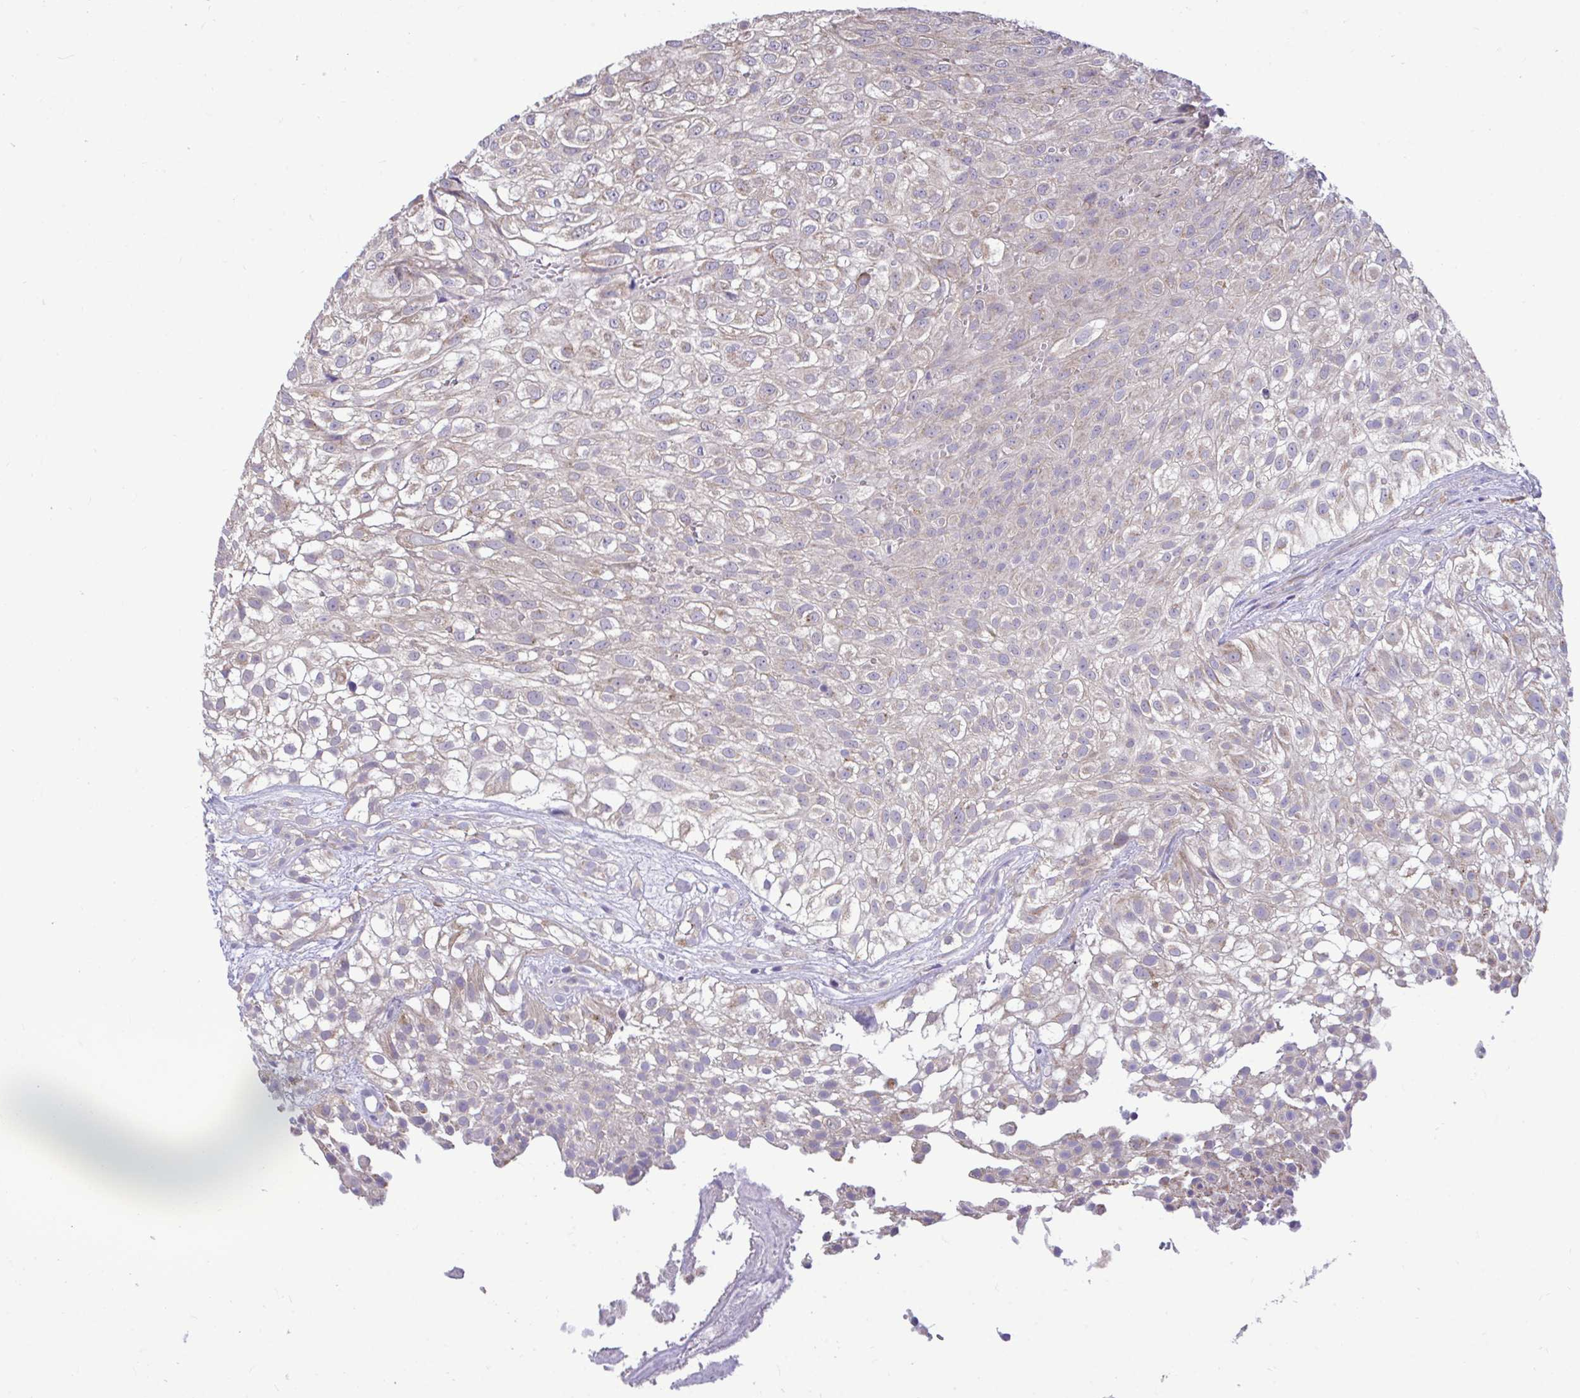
{"staining": {"intensity": "negative", "quantity": "none", "location": "none"}, "tissue": "urothelial cancer", "cell_type": "Tumor cells", "image_type": "cancer", "snomed": [{"axis": "morphology", "description": "Urothelial carcinoma, High grade"}, {"axis": "topography", "description": "Urinary bladder"}], "caption": "IHC histopathology image of neoplastic tissue: urothelial cancer stained with DAB reveals no significant protein positivity in tumor cells. (DAB (3,3'-diaminobenzidine) immunohistochemistry with hematoxylin counter stain).", "gene": "SARS2", "patient": {"sex": "male", "age": 56}}